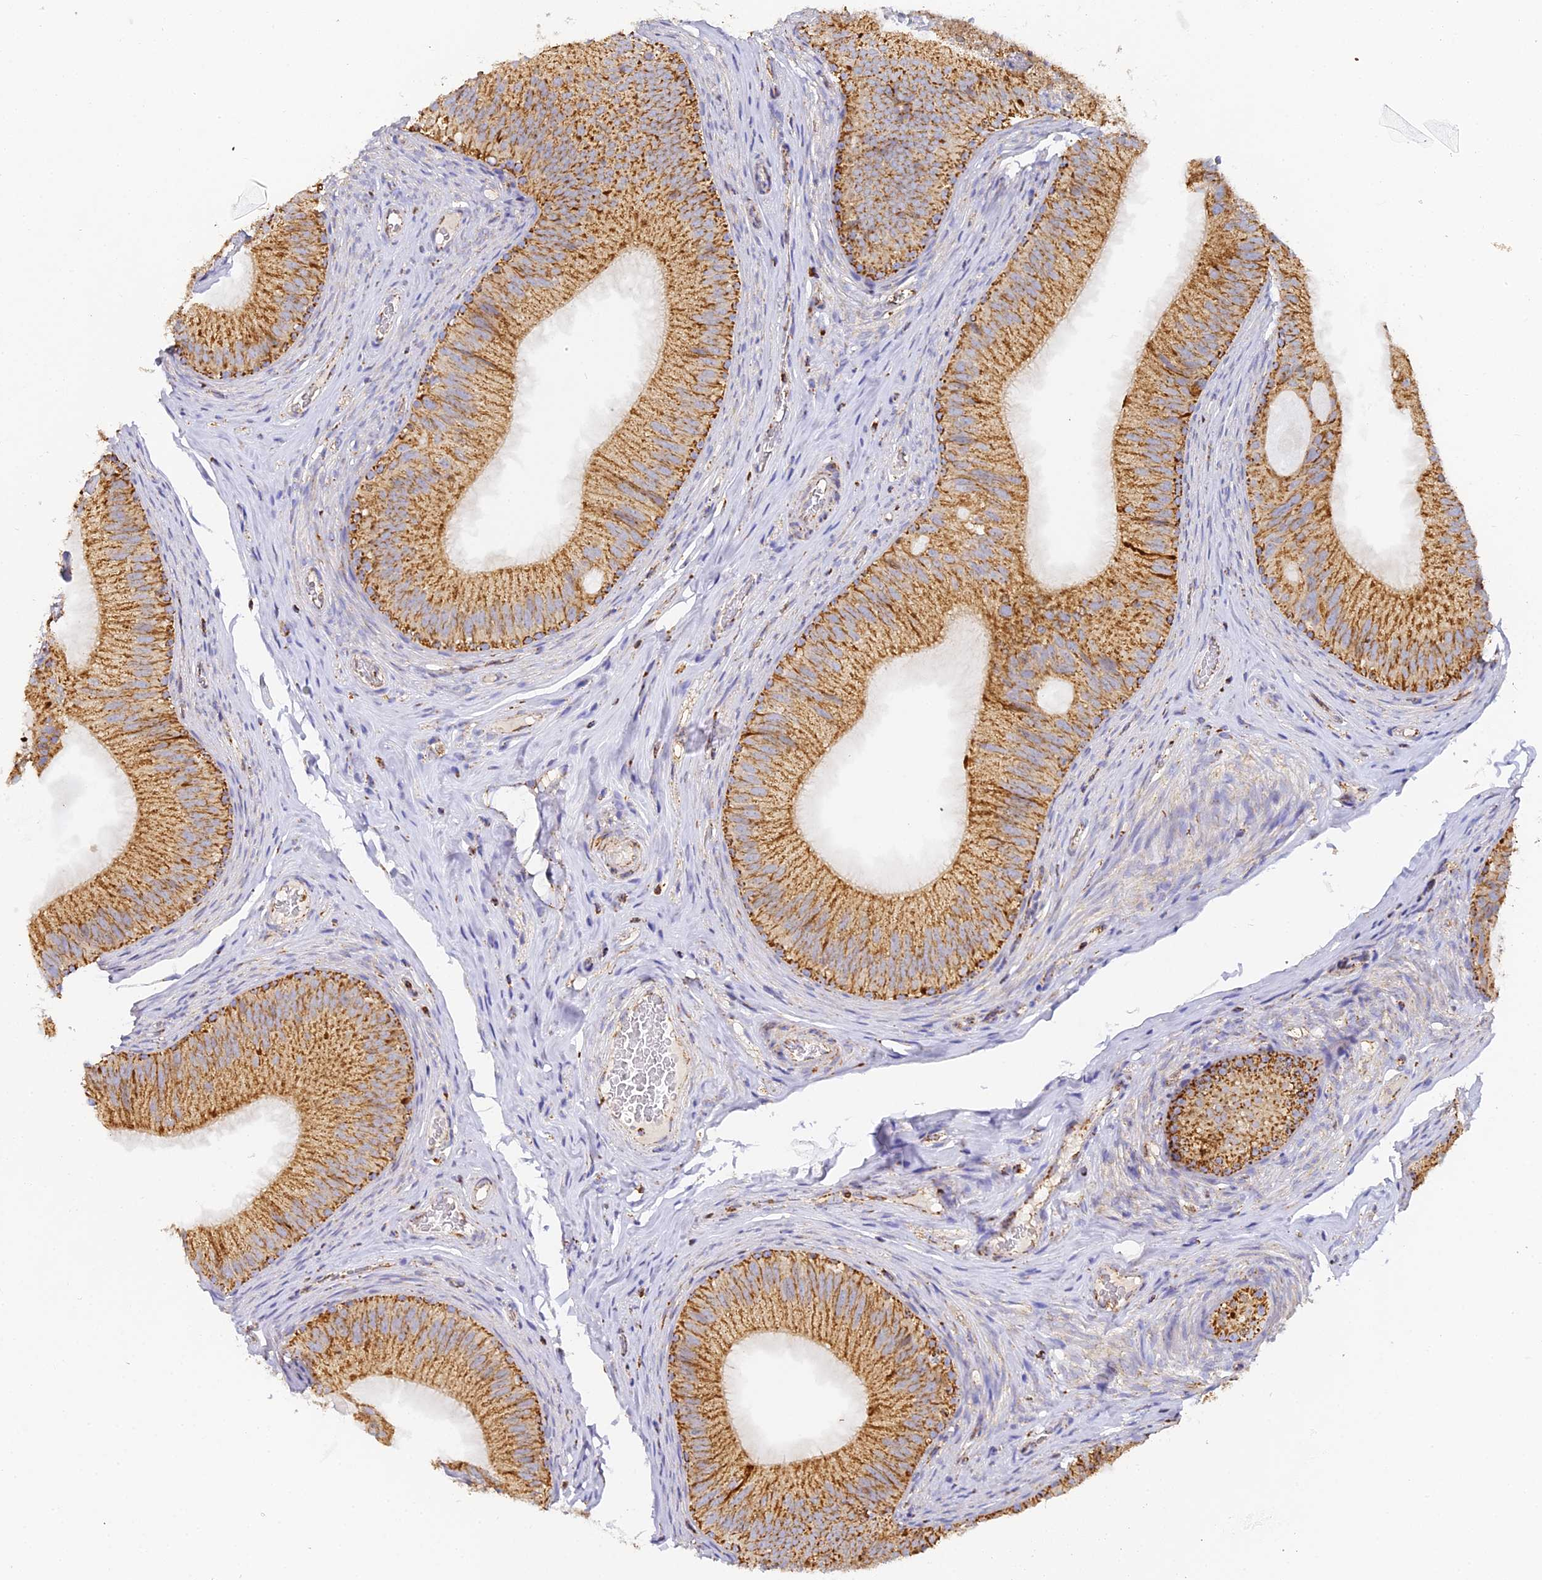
{"staining": {"intensity": "moderate", "quantity": ">75%", "location": "cytoplasmic/membranous"}, "tissue": "epididymis", "cell_type": "Glandular cells", "image_type": "normal", "snomed": [{"axis": "morphology", "description": "Normal tissue, NOS"}, {"axis": "topography", "description": "Epididymis"}], "caption": "There is medium levels of moderate cytoplasmic/membranous positivity in glandular cells of normal epididymis, as demonstrated by immunohistochemical staining (brown color).", "gene": "DONSON", "patient": {"sex": "male", "age": 34}}